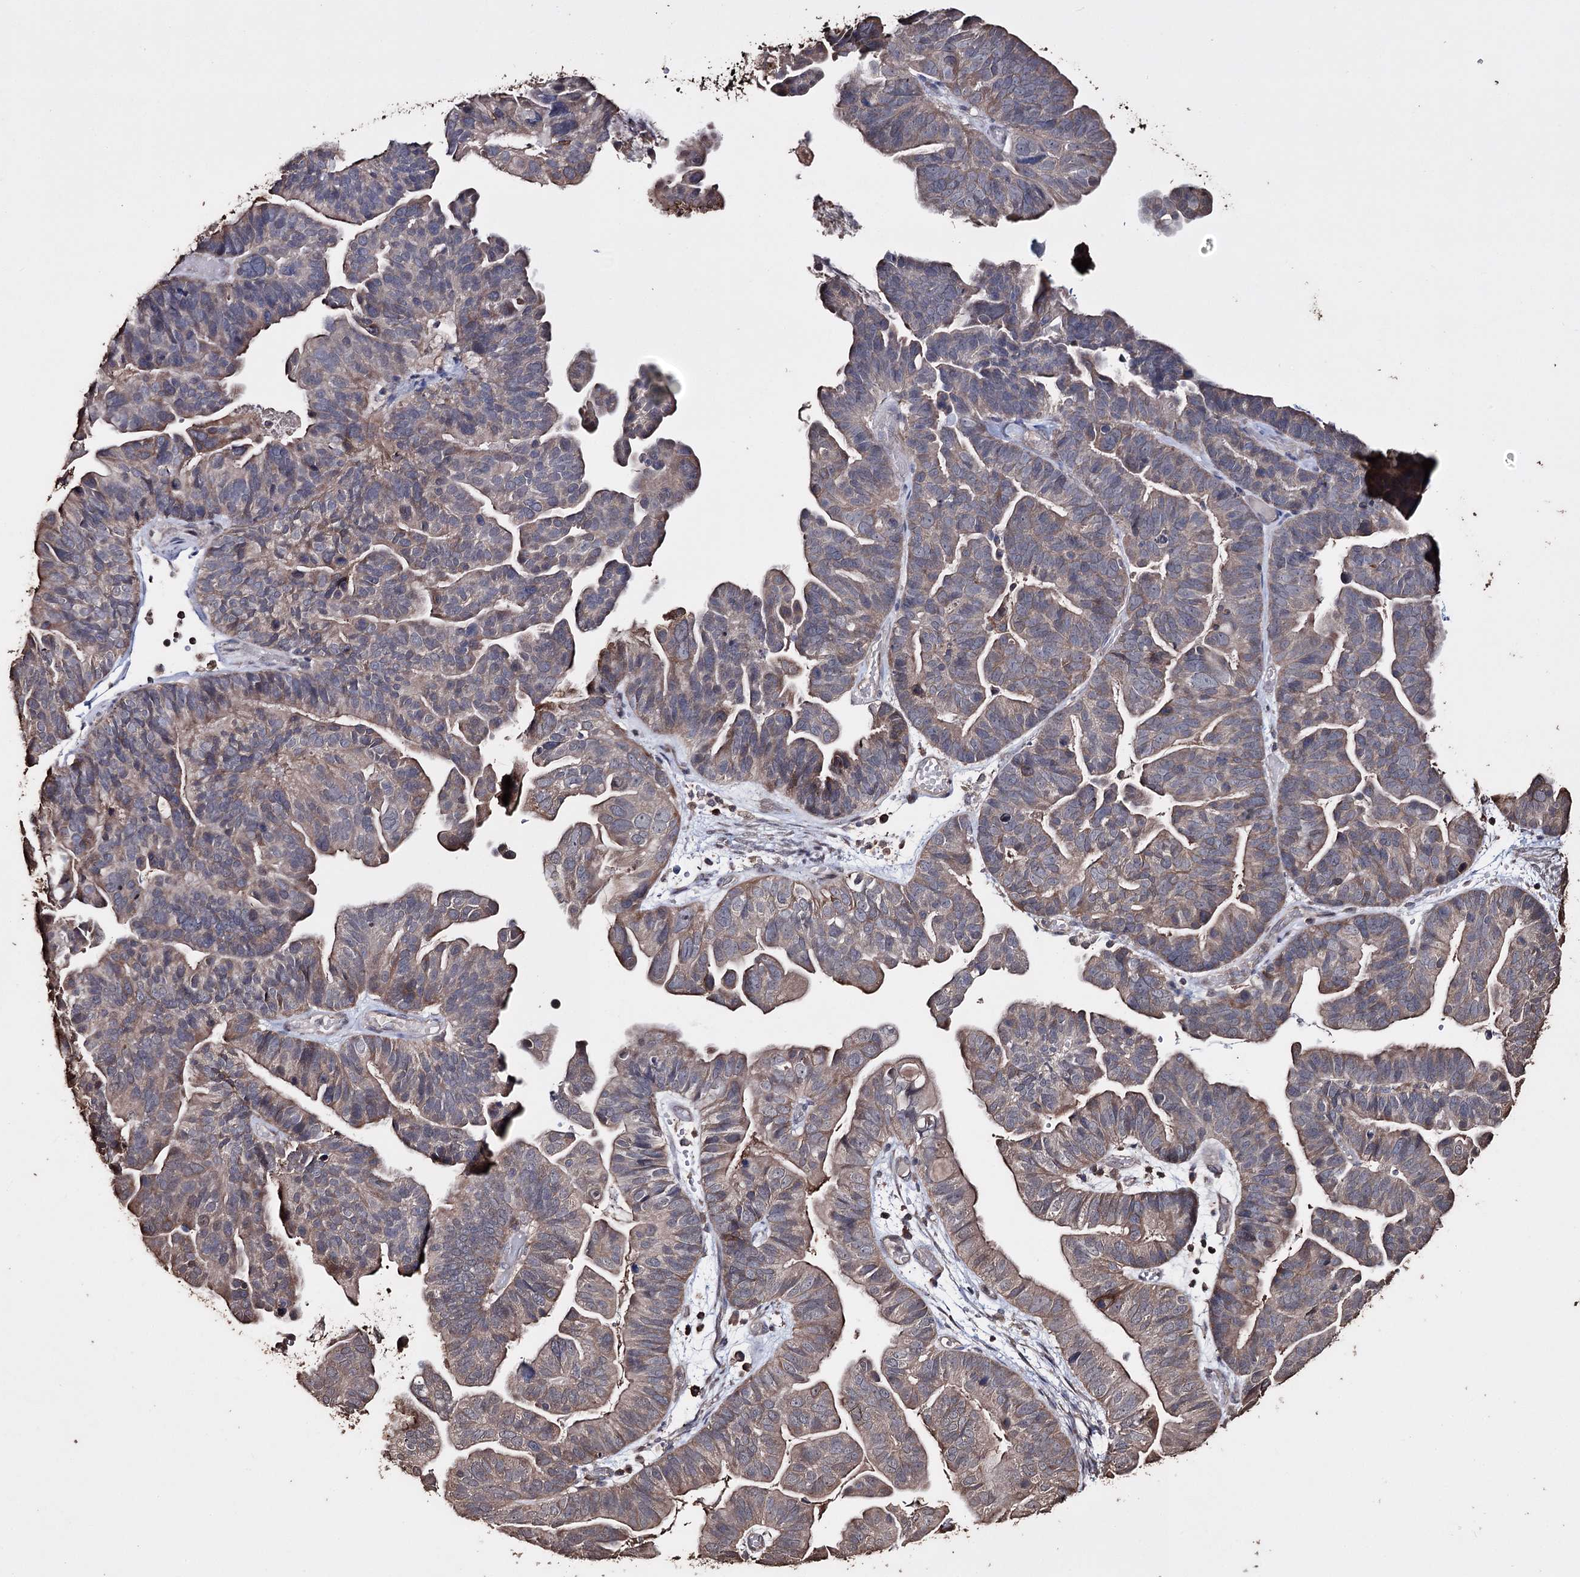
{"staining": {"intensity": "weak", "quantity": "25%-75%", "location": "cytoplasmic/membranous"}, "tissue": "ovarian cancer", "cell_type": "Tumor cells", "image_type": "cancer", "snomed": [{"axis": "morphology", "description": "Cystadenocarcinoma, serous, NOS"}, {"axis": "topography", "description": "Ovary"}], "caption": "Immunohistochemistry (IHC) (DAB (3,3'-diaminobenzidine)) staining of ovarian cancer demonstrates weak cytoplasmic/membranous protein positivity in about 25%-75% of tumor cells. Nuclei are stained in blue.", "gene": "ZNF662", "patient": {"sex": "female", "age": 56}}